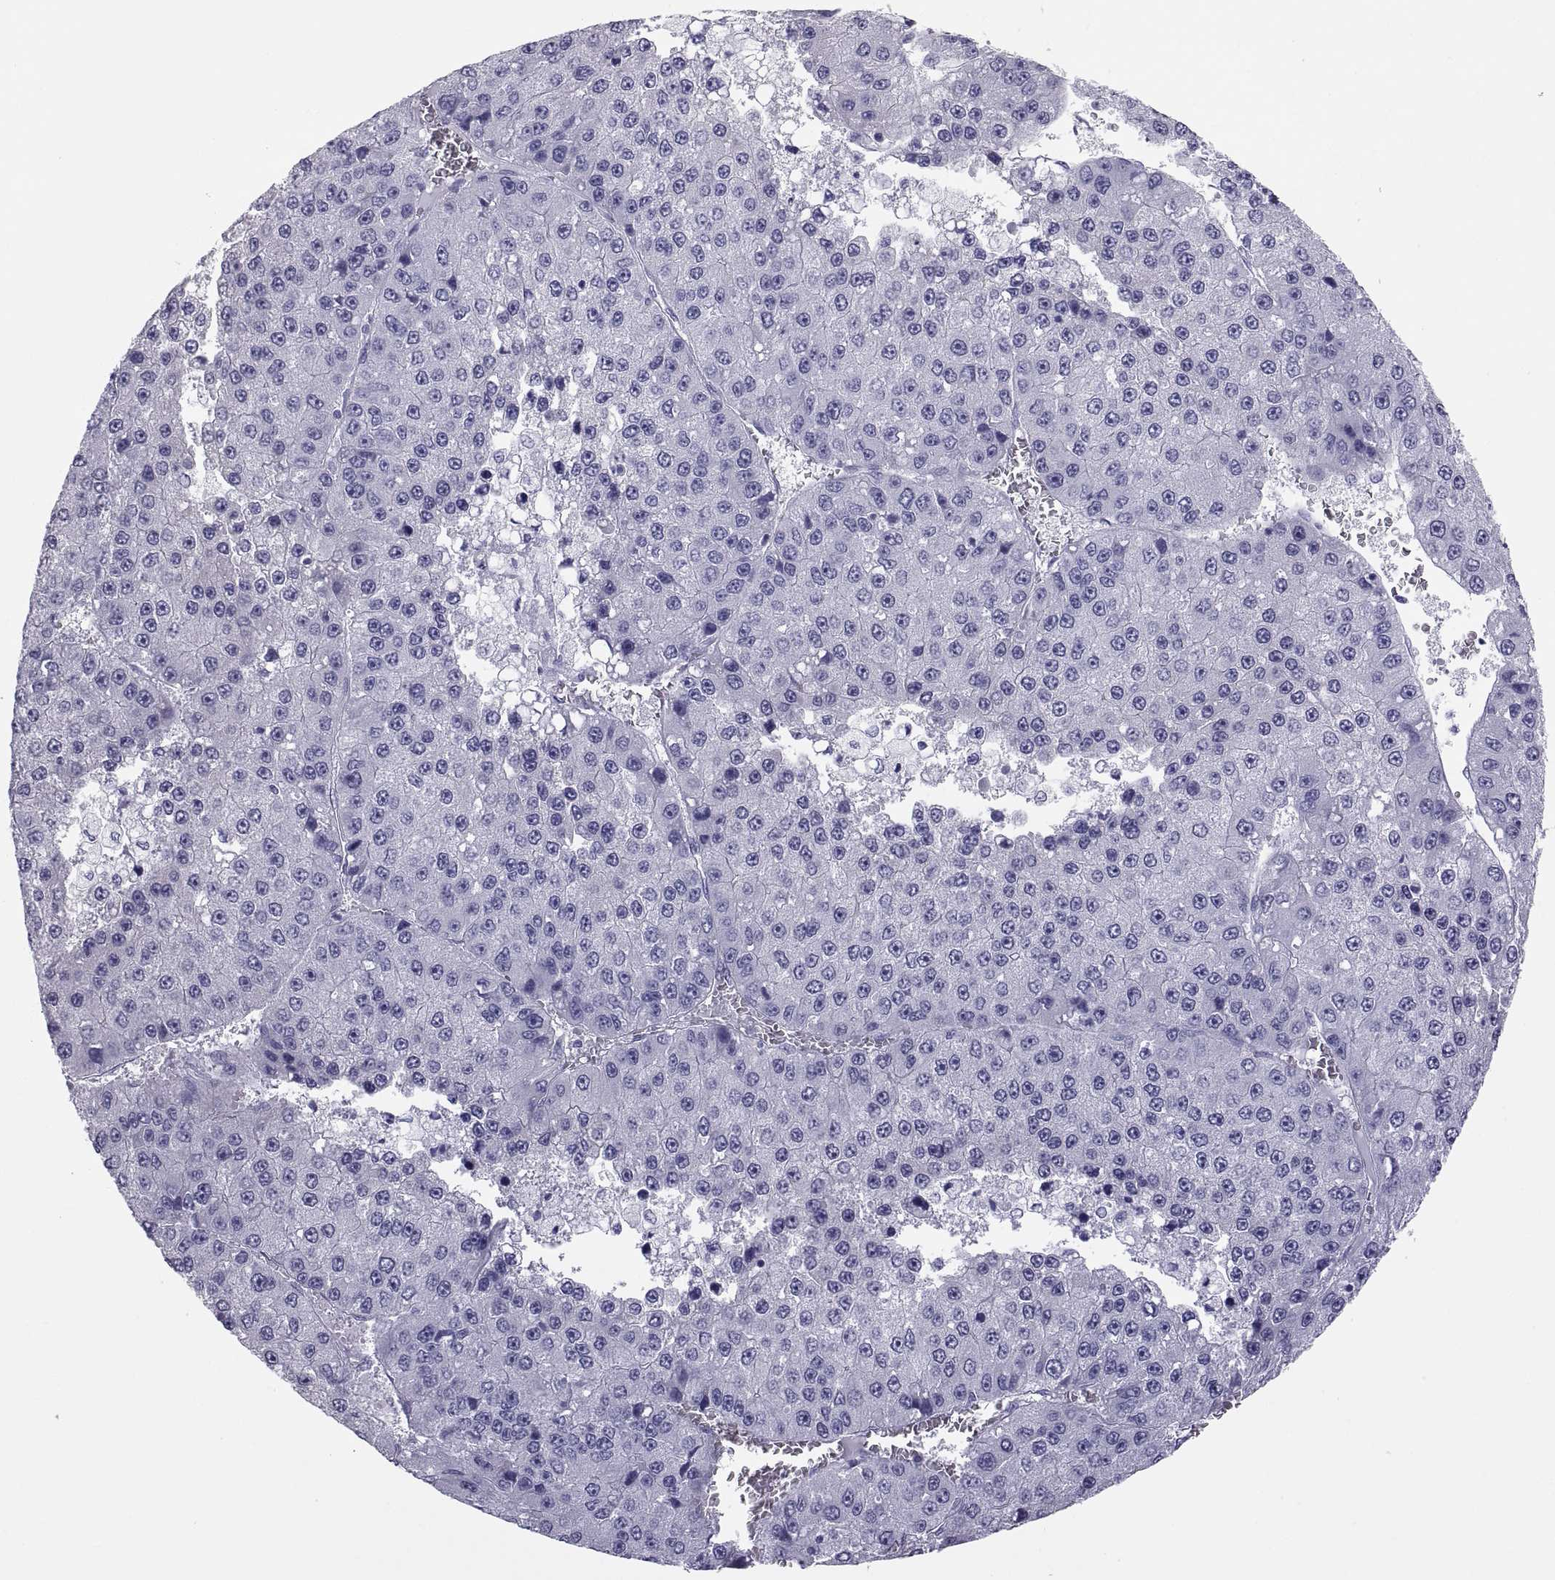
{"staining": {"intensity": "negative", "quantity": "none", "location": "none"}, "tissue": "liver cancer", "cell_type": "Tumor cells", "image_type": "cancer", "snomed": [{"axis": "morphology", "description": "Carcinoma, Hepatocellular, NOS"}, {"axis": "topography", "description": "Liver"}], "caption": "Liver hepatocellular carcinoma was stained to show a protein in brown. There is no significant expression in tumor cells.", "gene": "RNASE12", "patient": {"sex": "female", "age": 73}}